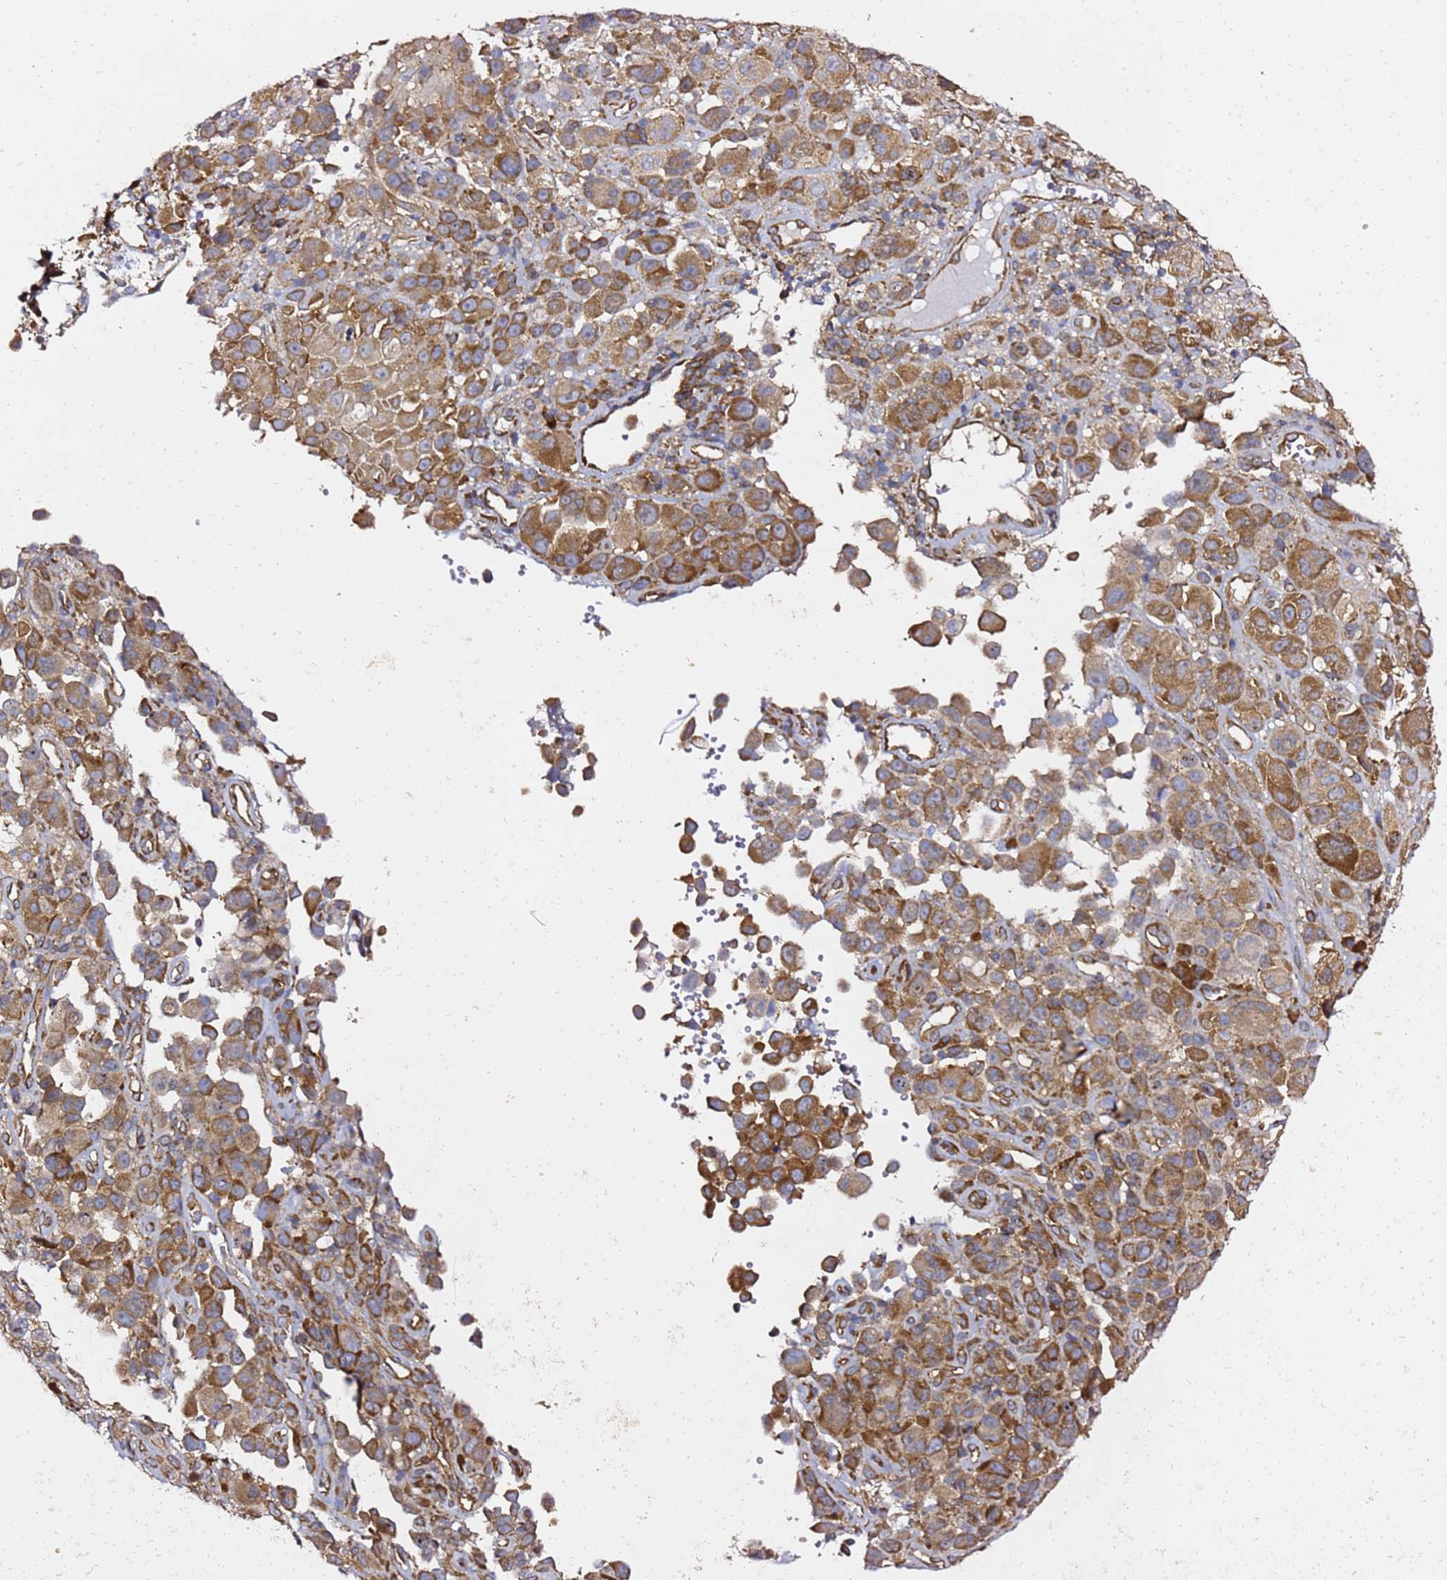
{"staining": {"intensity": "moderate", "quantity": ">75%", "location": "cytoplasmic/membranous"}, "tissue": "melanoma", "cell_type": "Tumor cells", "image_type": "cancer", "snomed": [{"axis": "morphology", "description": "Malignant melanoma, NOS"}, {"axis": "topography", "description": "Skin of trunk"}], "caption": "Immunohistochemistry histopathology image of neoplastic tissue: melanoma stained using IHC reveals medium levels of moderate protein expression localized specifically in the cytoplasmic/membranous of tumor cells, appearing as a cytoplasmic/membranous brown color.", "gene": "TPST1", "patient": {"sex": "male", "age": 71}}